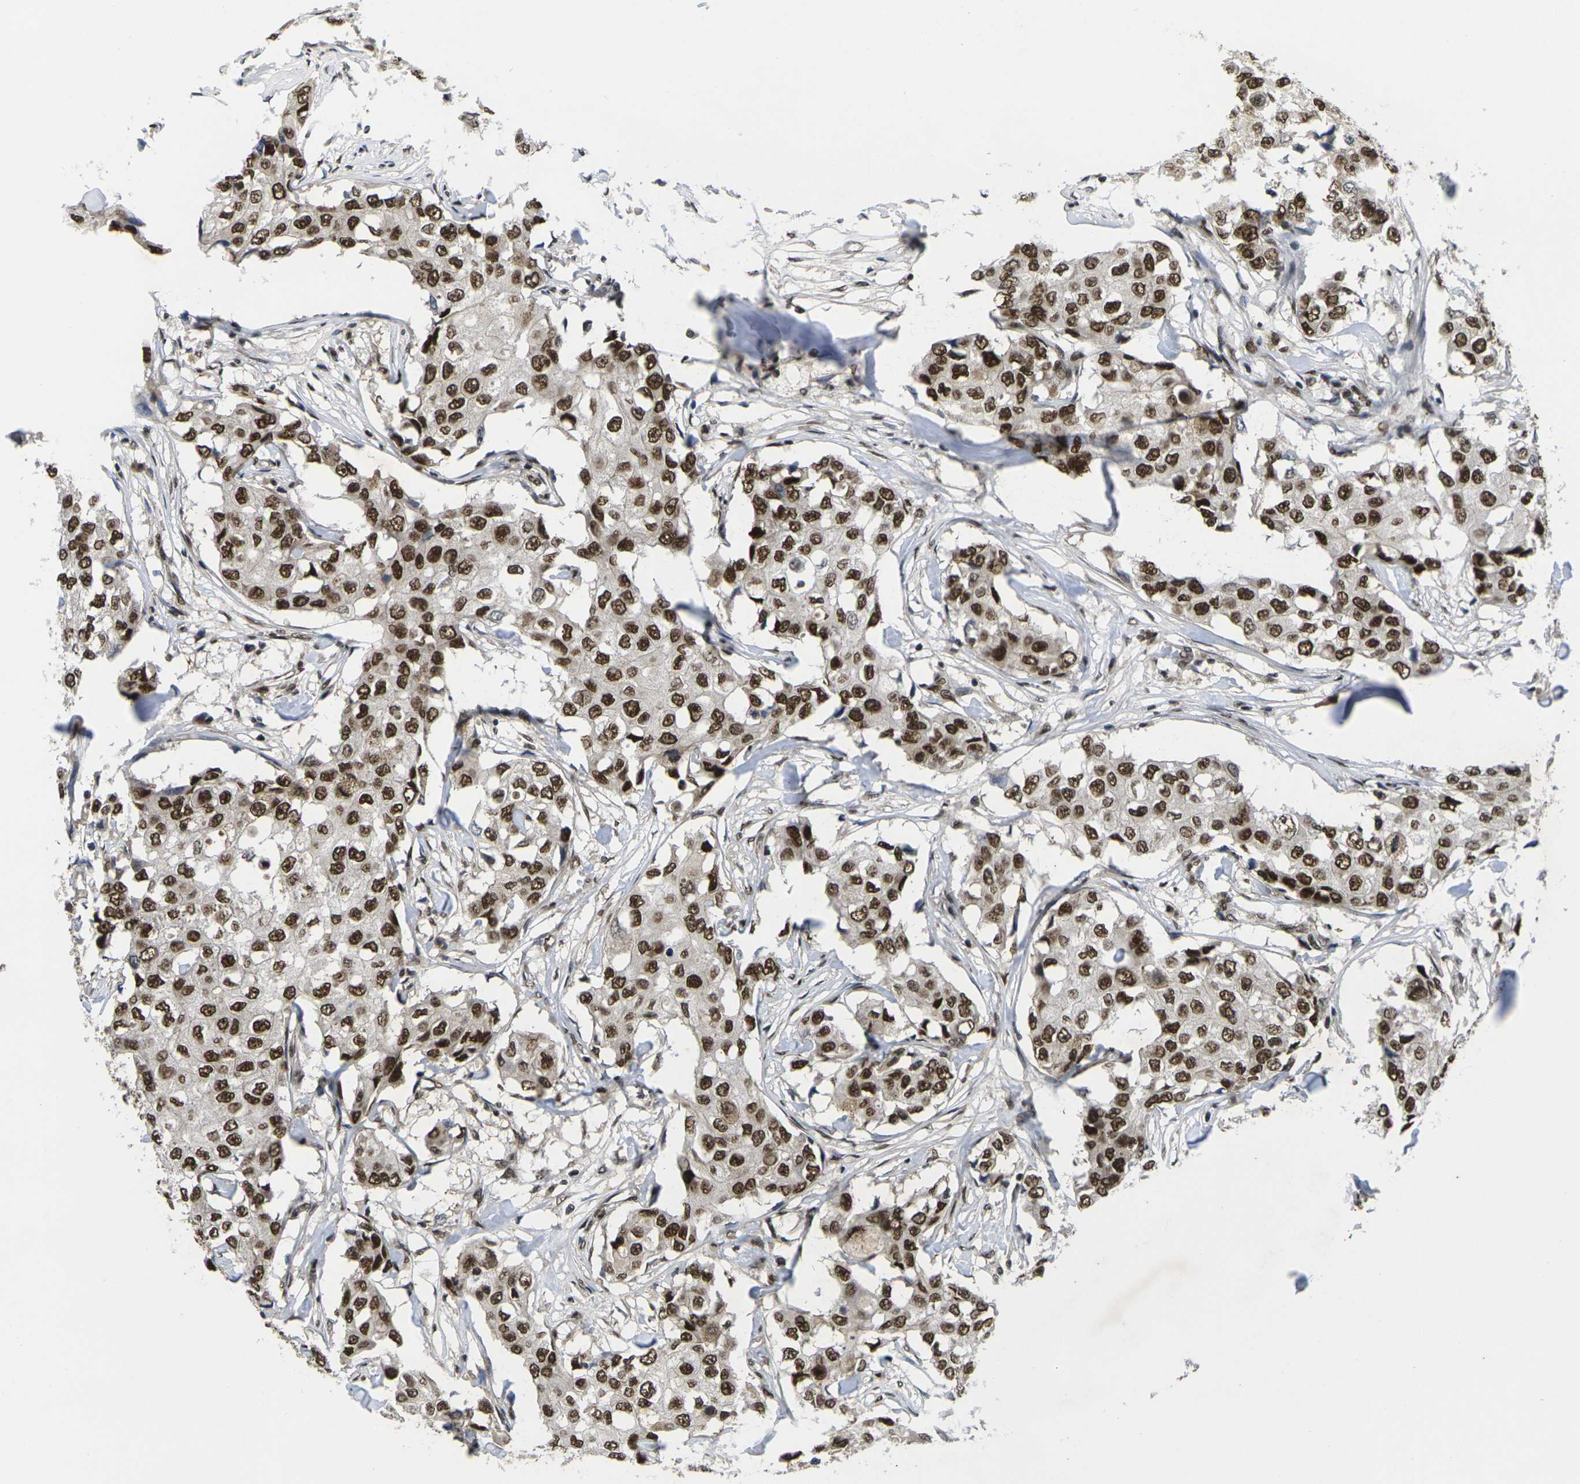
{"staining": {"intensity": "strong", "quantity": ">75%", "location": "nuclear"}, "tissue": "breast cancer", "cell_type": "Tumor cells", "image_type": "cancer", "snomed": [{"axis": "morphology", "description": "Duct carcinoma"}, {"axis": "topography", "description": "Breast"}], "caption": "Protein staining demonstrates strong nuclear staining in approximately >75% of tumor cells in infiltrating ductal carcinoma (breast).", "gene": "GTF2E1", "patient": {"sex": "female", "age": 27}}